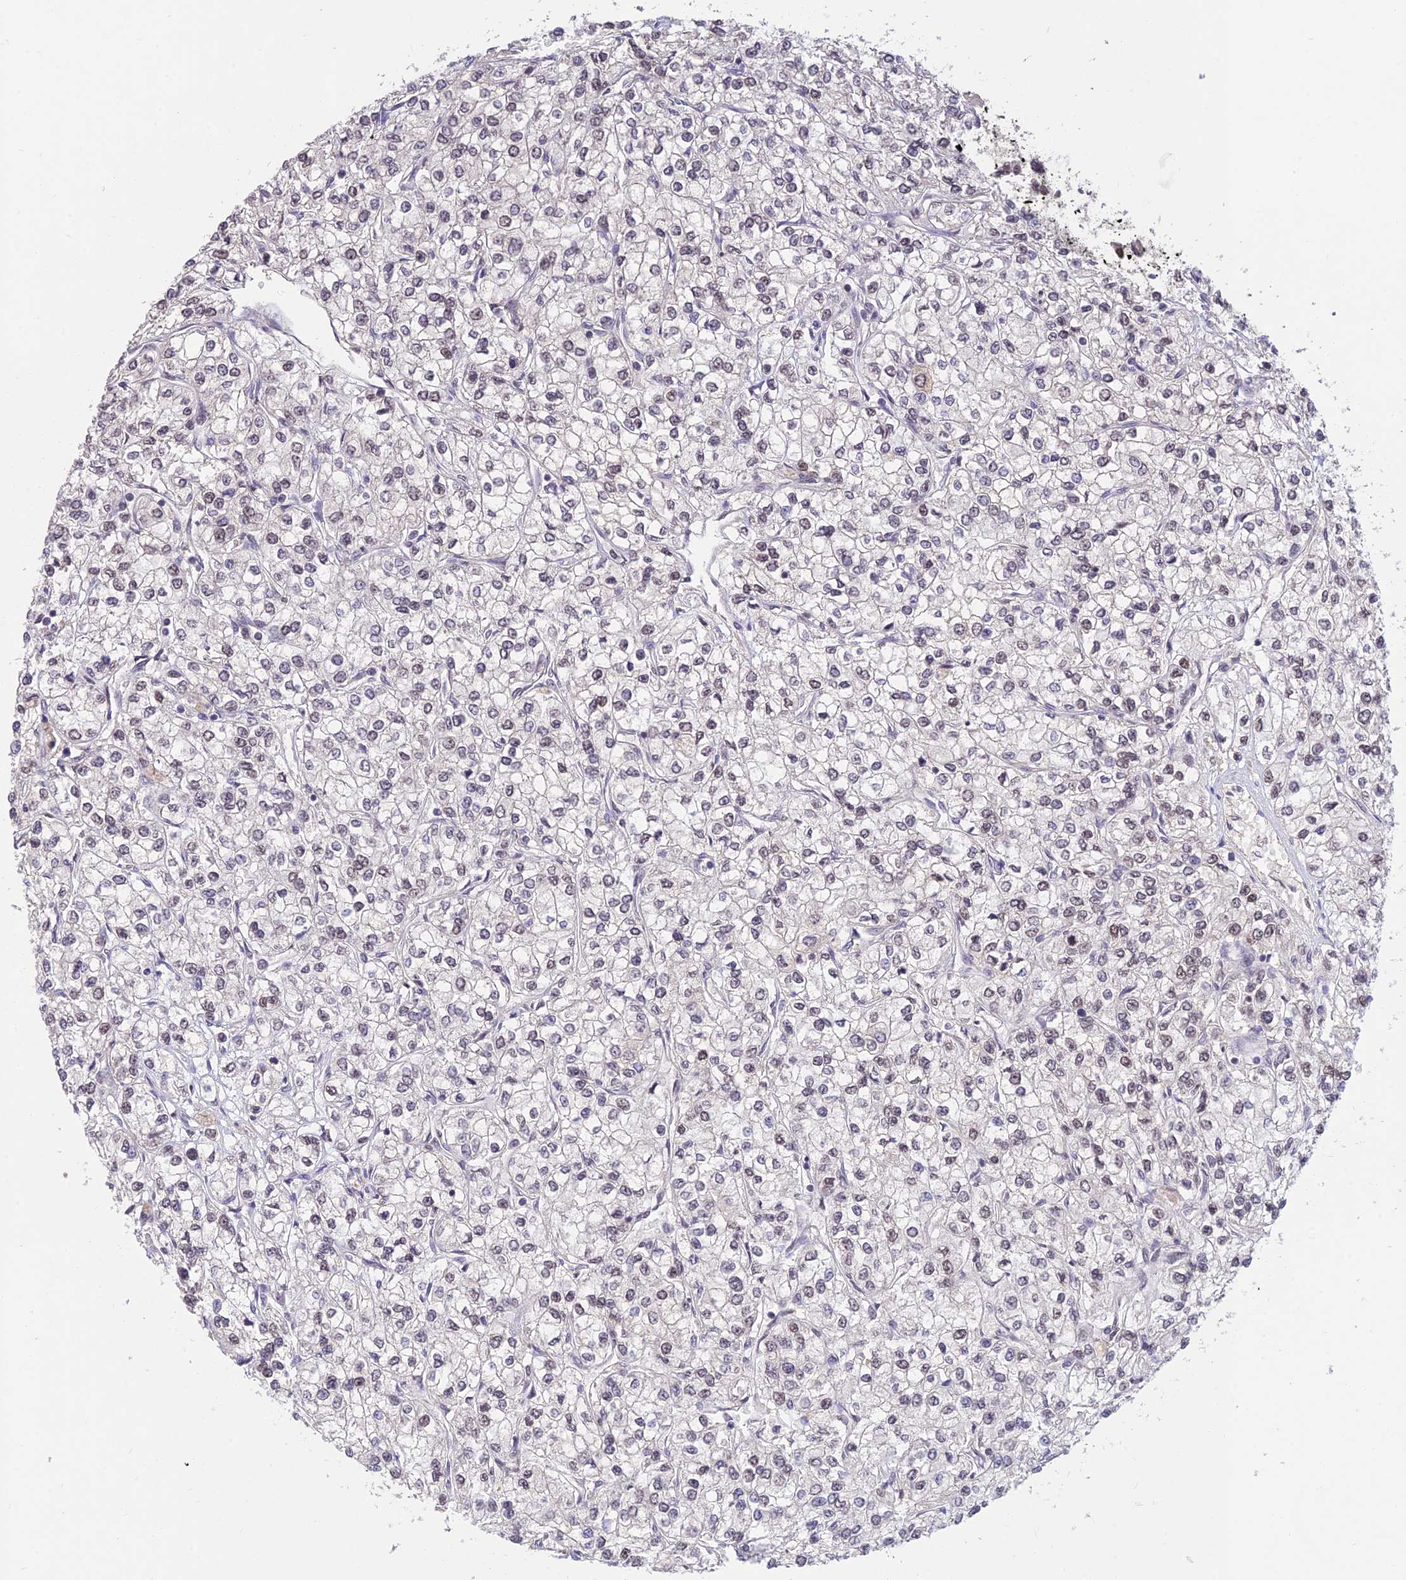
{"staining": {"intensity": "negative", "quantity": "none", "location": "none"}, "tissue": "renal cancer", "cell_type": "Tumor cells", "image_type": "cancer", "snomed": [{"axis": "morphology", "description": "Adenocarcinoma, NOS"}, {"axis": "topography", "description": "Kidney"}], "caption": "This is a image of immunohistochemistry (IHC) staining of renal cancer (adenocarcinoma), which shows no staining in tumor cells. (Immunohistochemistry, brightfield microscopy, high magnification).", "gene": "POLR1G", "patient": {"sex": "male", "age": 80}}